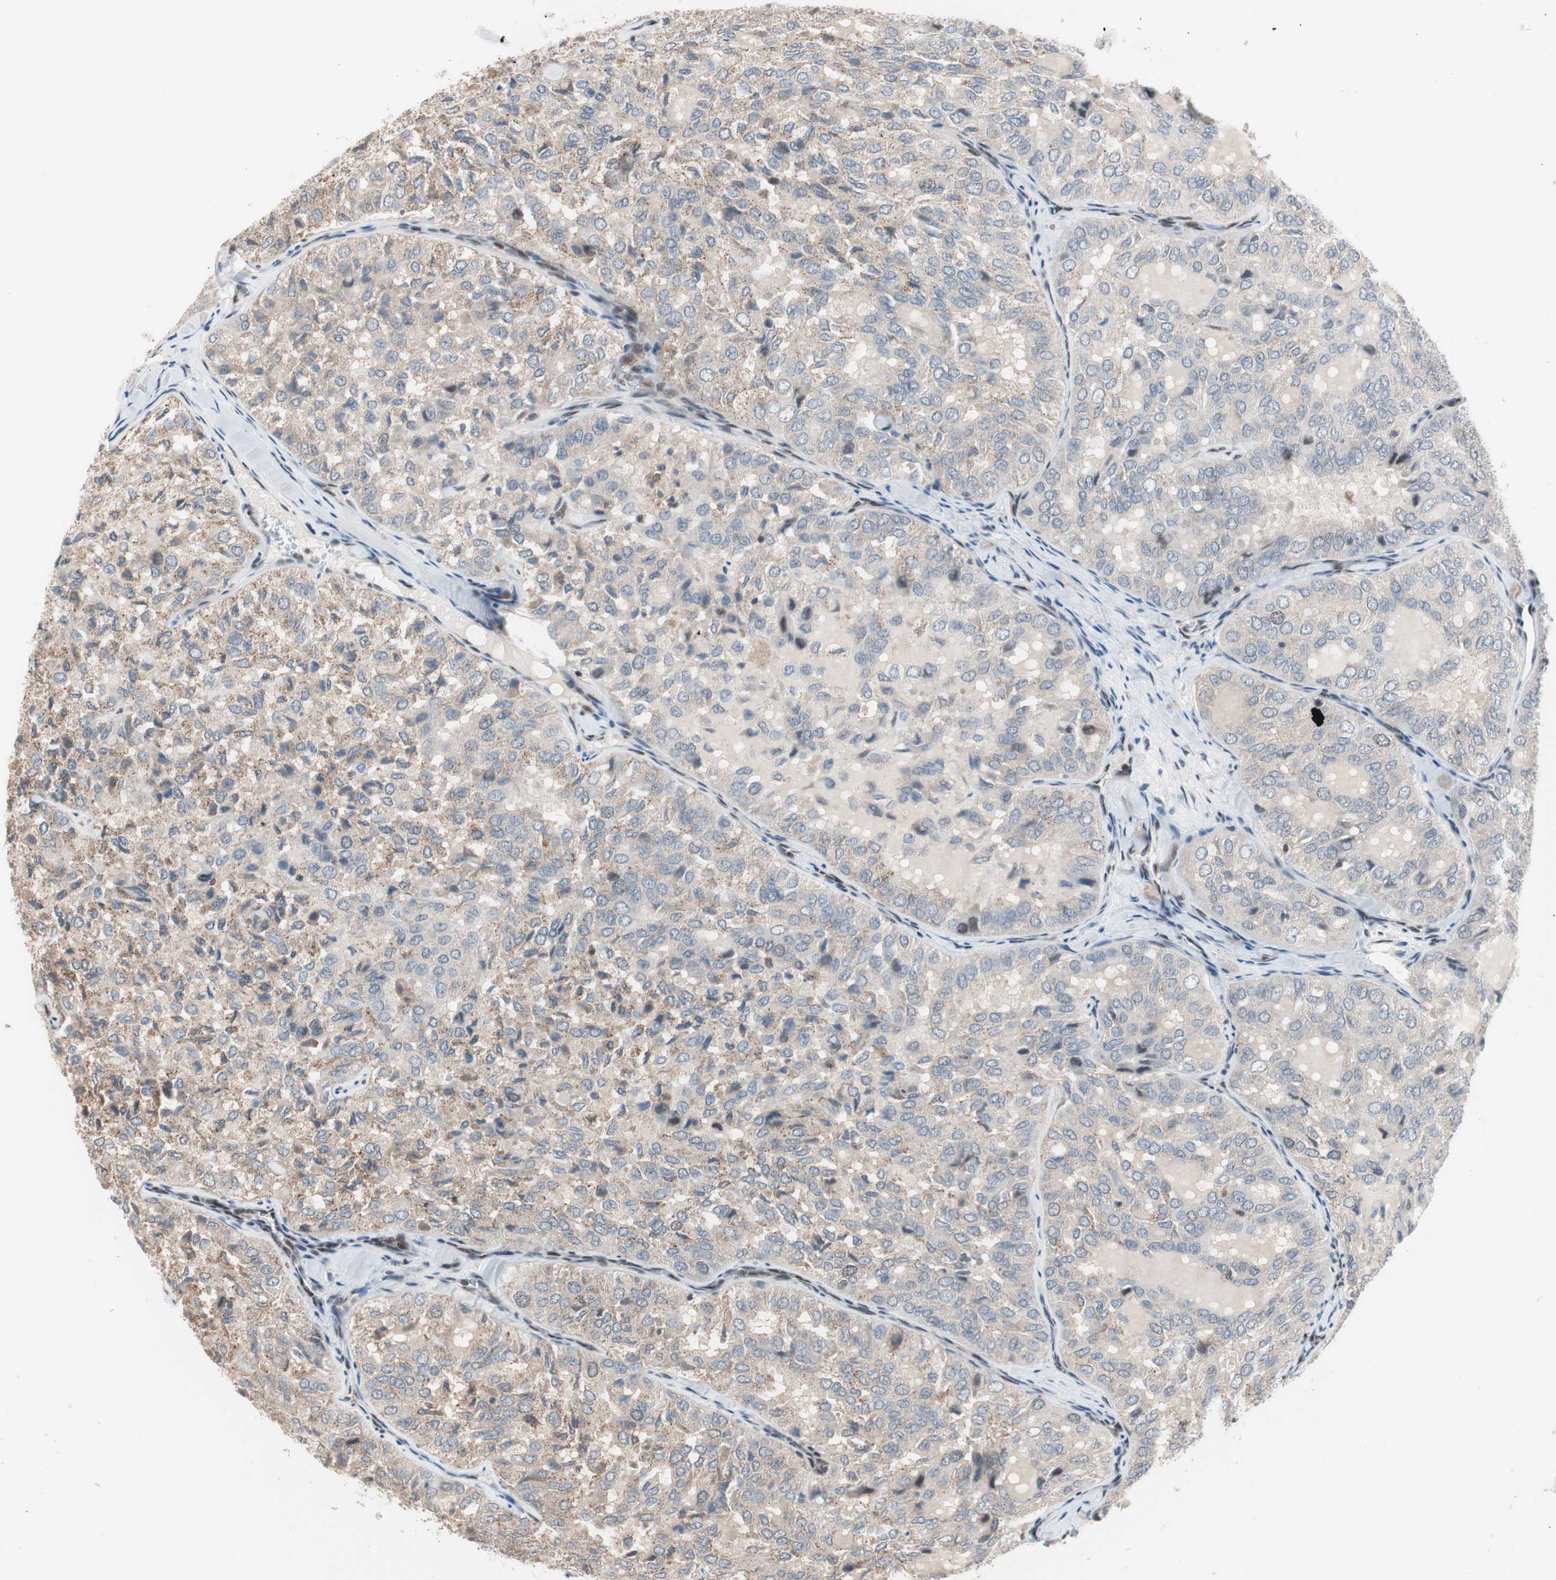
{"staining": {"intensity": "weak", "quantity": "<25%", "location": "cytoplasmic/membranous"}, "tissue": "thyroid cancer", "cell_type": "Tumor cells", "image_type": "cancer", "snomed": [{"axis": "morphology", "description": "Follicular adenoma carcinoma, NOS"}, {"axis": "topography", "description": "Thyroid gland"}], "caption": "This is an immunohistochemistry histopathology image of thyroid cancer (follicular adenoma carcinoma). There is no positivity in tumor cells.", "gene": "POLH", "patient": {"sex": "male", "age": 75}}